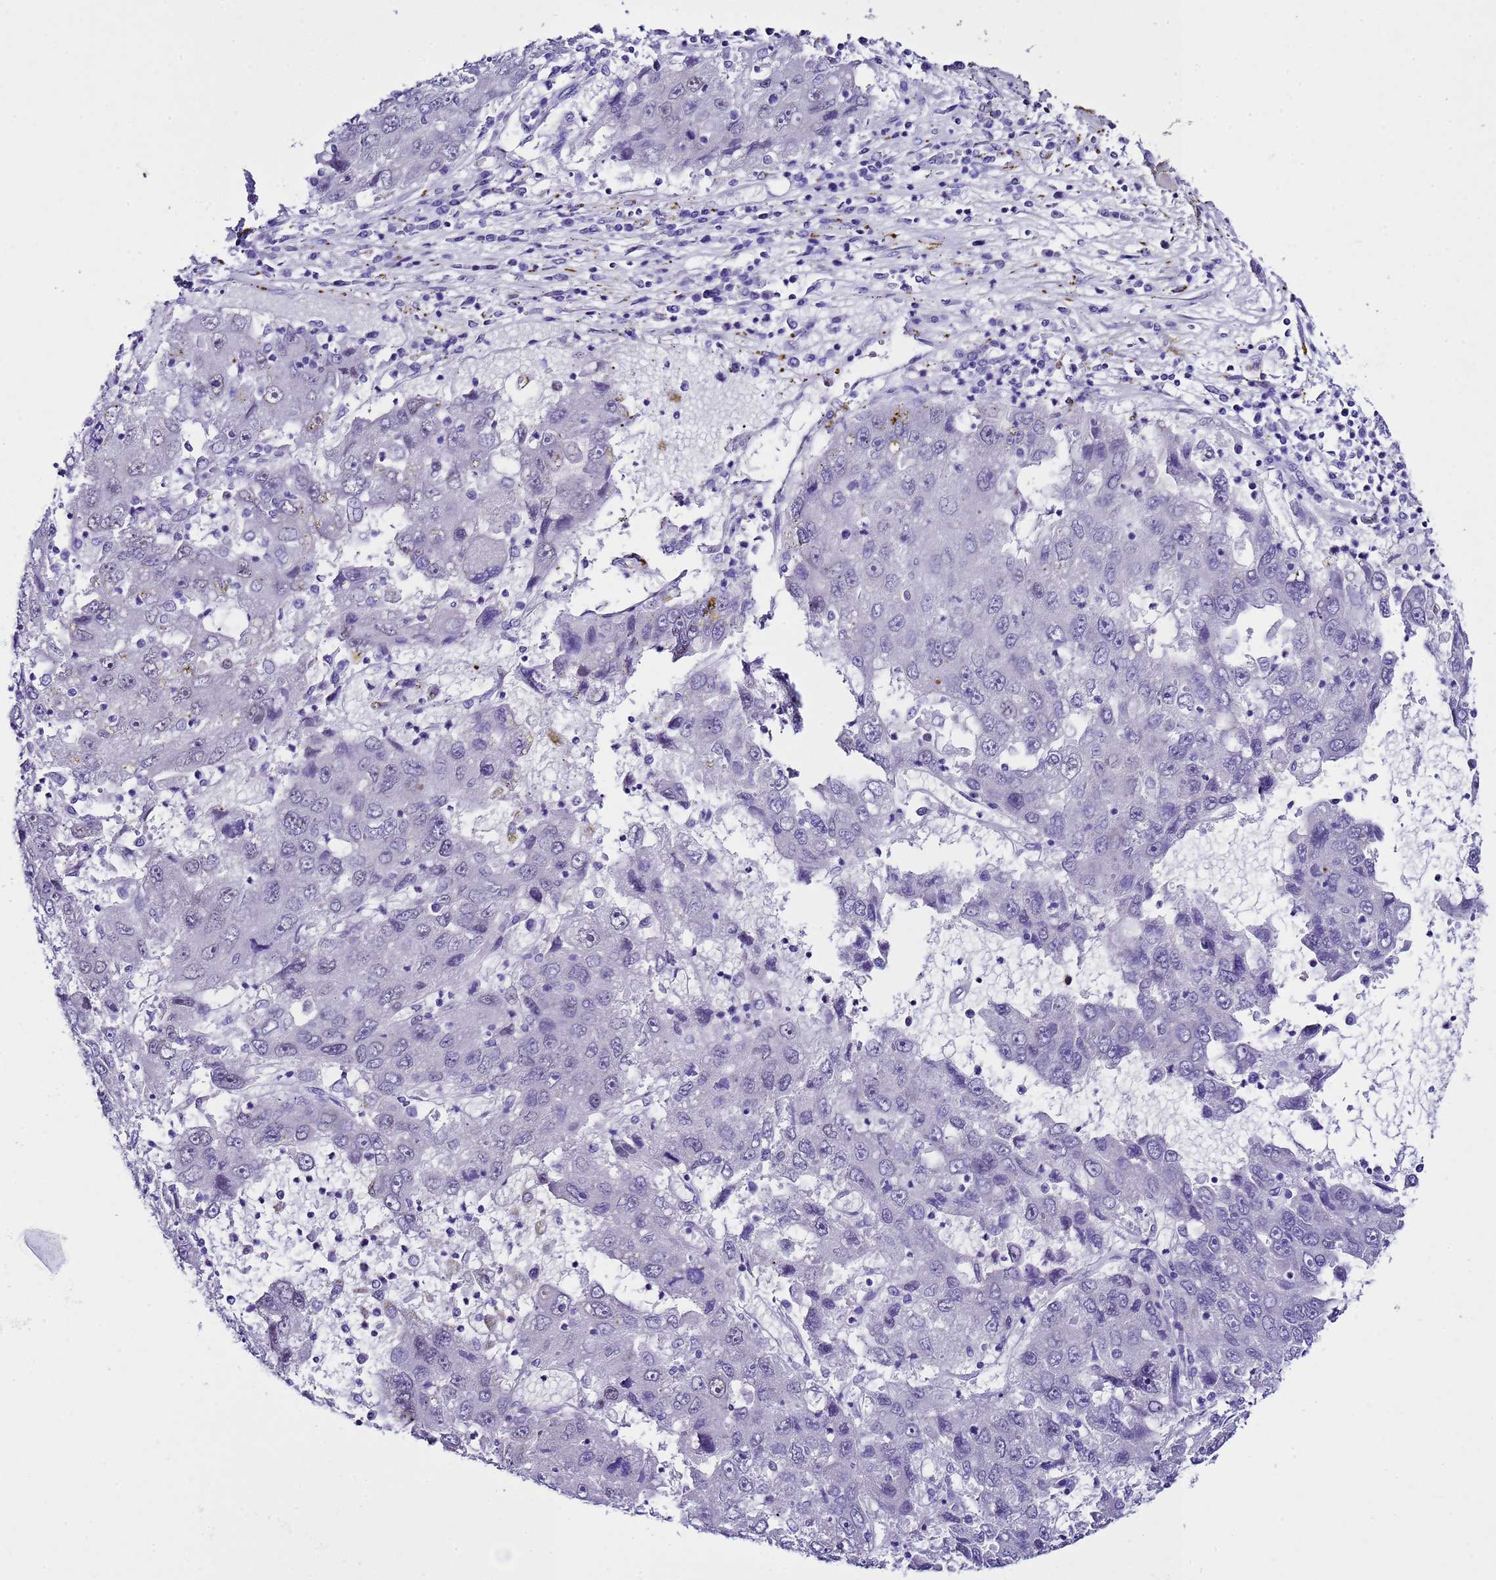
{"staining": {"intensity": "negative", "quantity": "none", "location": "none"}, "tissue": "liver cancer", "cell_type": "Tumor cells", "image_type": "cancer", "snomed": [{"axis": "morphology", "description": "Carcinoma, Hepatocellular, NOS"}, {"axis": "topography", "description": "Liver"}], "caption": "Tumor cells are negative for protein expression in human liver hepatocellular carcinoma.", "gene": "BCL7A", "patient": {"sex": "male", "age": 49}}